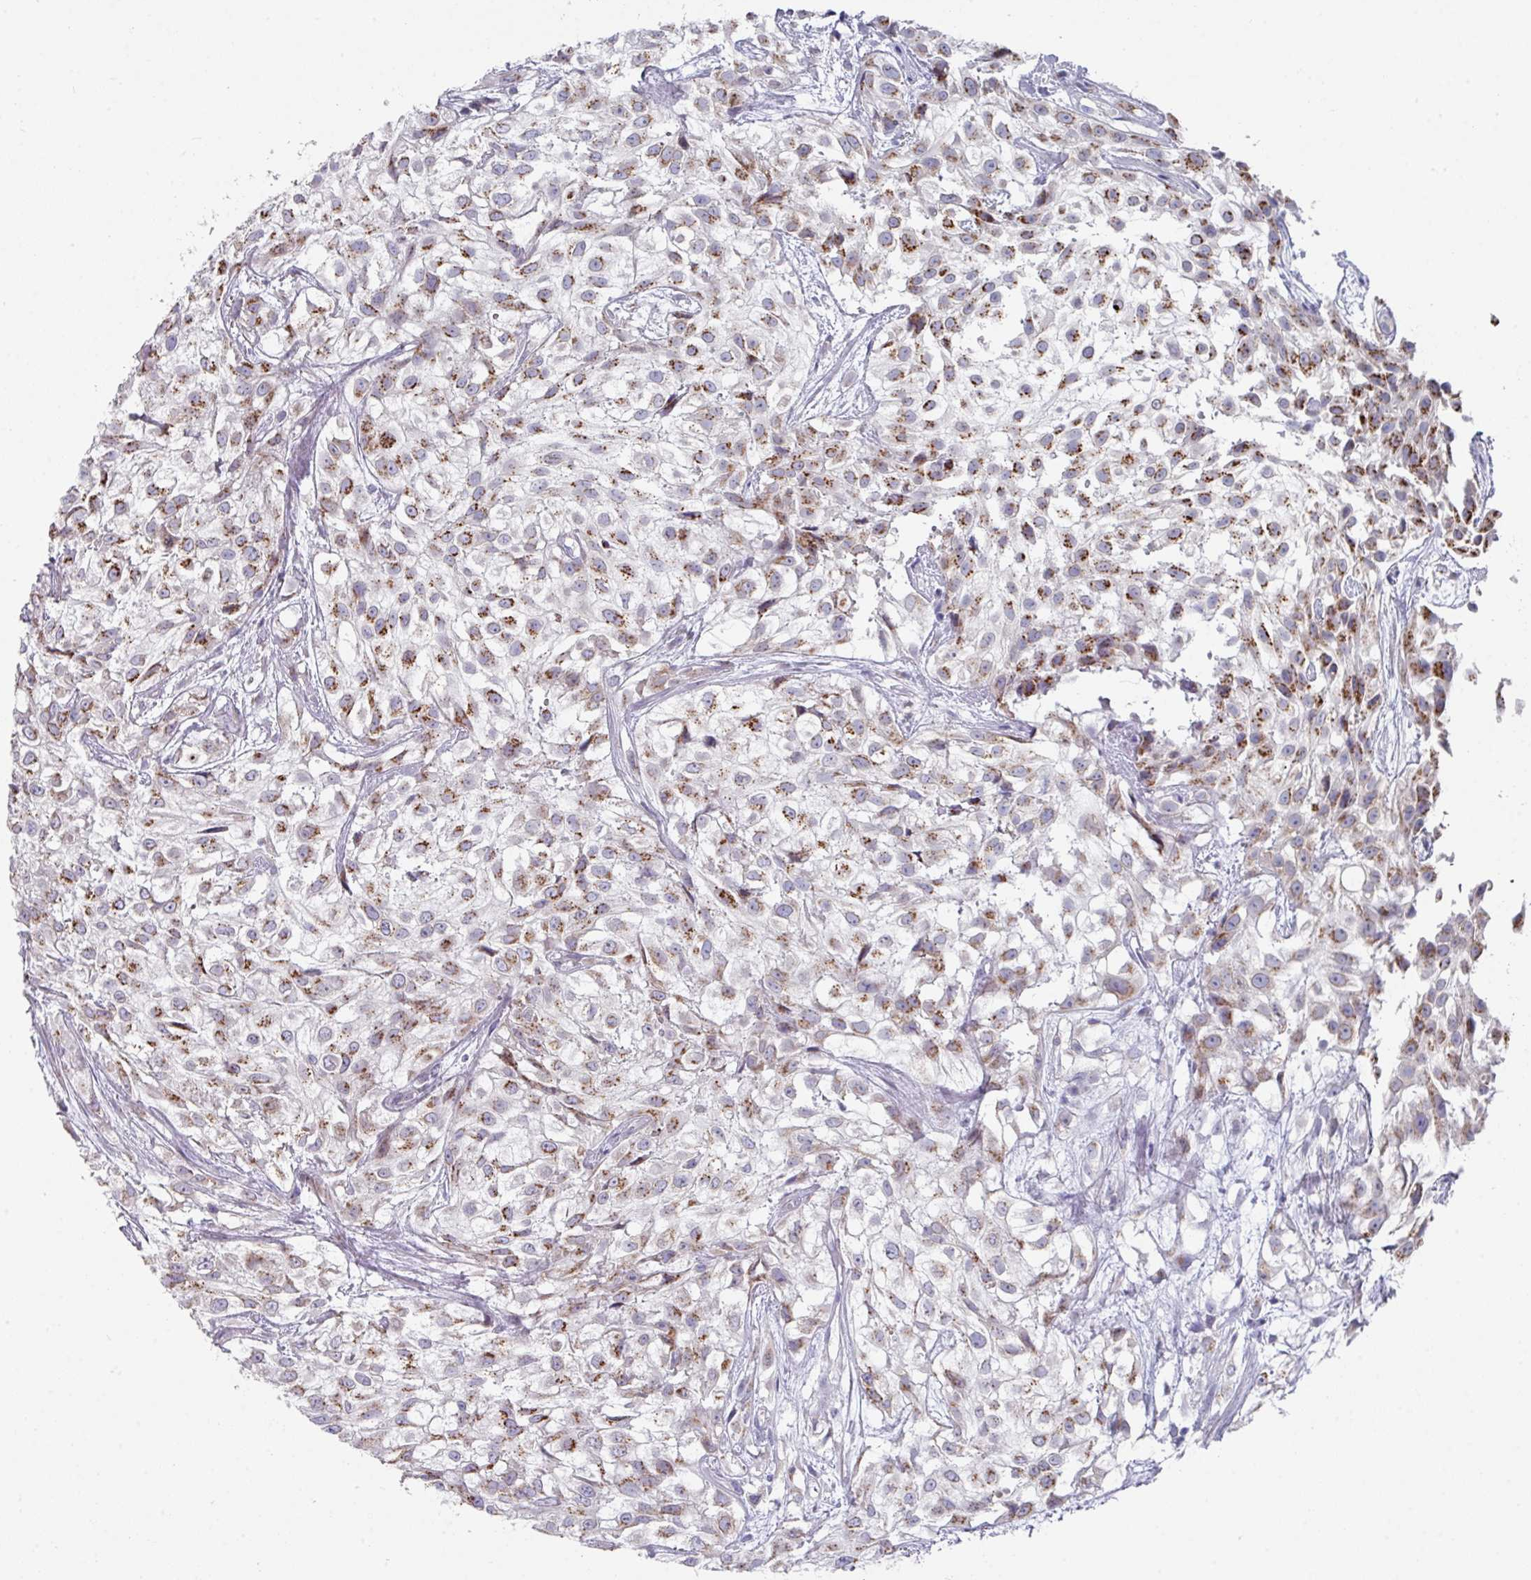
{"staining": {"intensity": "moderate", "quantity": ">75%", "location": "cytoplasmic/membranous"}, "tissue": "urothelial cancer", "cell_type": "Tumor cells", "image_type": "cancer", "snomed": [{"axis": "morphology", "description": "Urothelial carcinoma, High grade"}, {"axis": "topography", "description": "Urinary bladder"}], "caption": "Immunohistochemistry (IHC) of urothelial cancer exhibits medium levels of moderate cytoplasmic/membranous positivity in approximately >75% of tumor cells.", "gene": "VKORC1L1", "patient": {"sex": "male", "age": 56}}